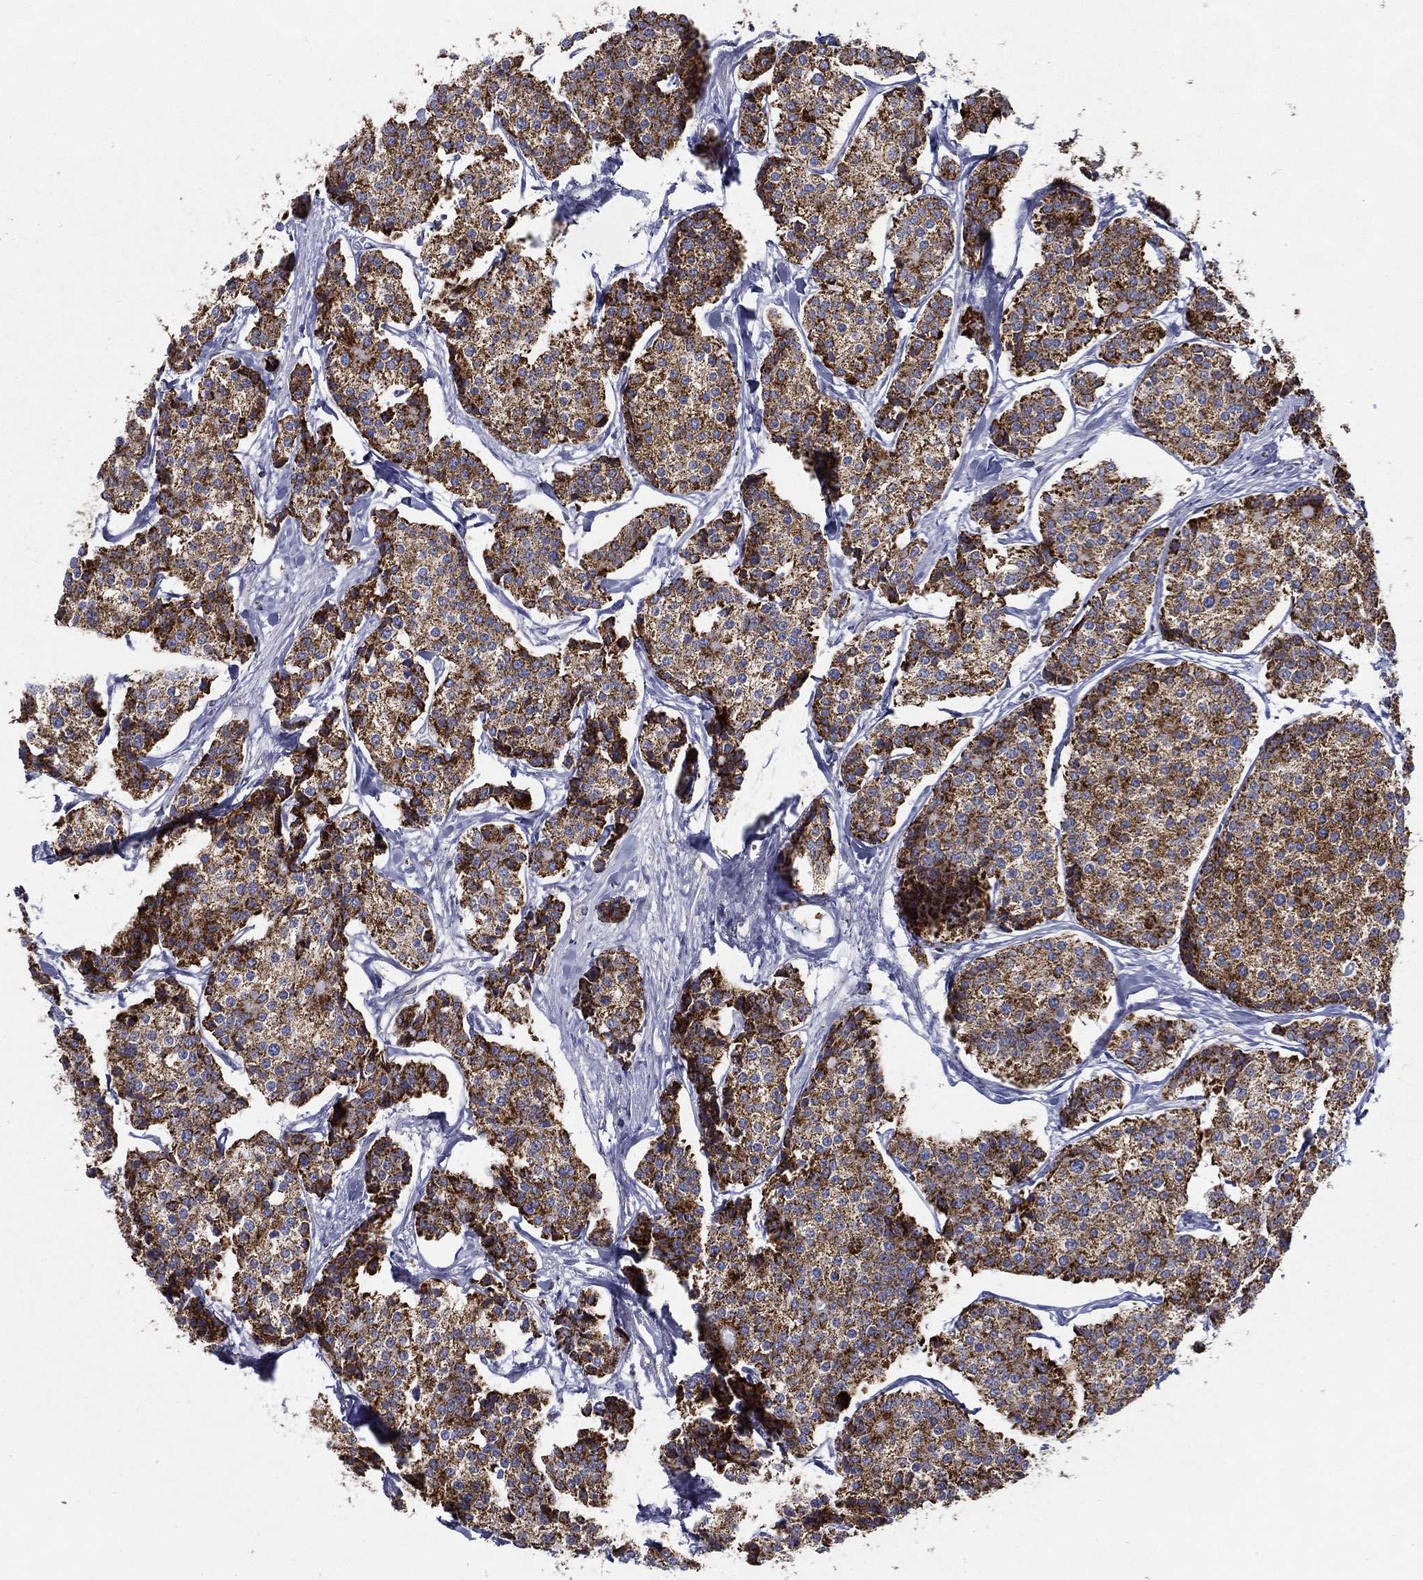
{"staining": {"intensity": "strong", "quantity": ">75%", "location": "cytoplasmic/membranous"}, "tissue": "carcinoid", "cell_type": "Tumor cells", "image_type": "cancer", "snomed": [{"axis": "morphology", "description": "Carcinoid, malignant, NOS"}, {"axis": "topography", "description": "Small intestine"}], "caption": "Carcinoid (malignant) stained with a protein marker shows strong staining in tumor cells.", "gene": "SFXN1", "patient": {"sex": "female", "age": 65}}